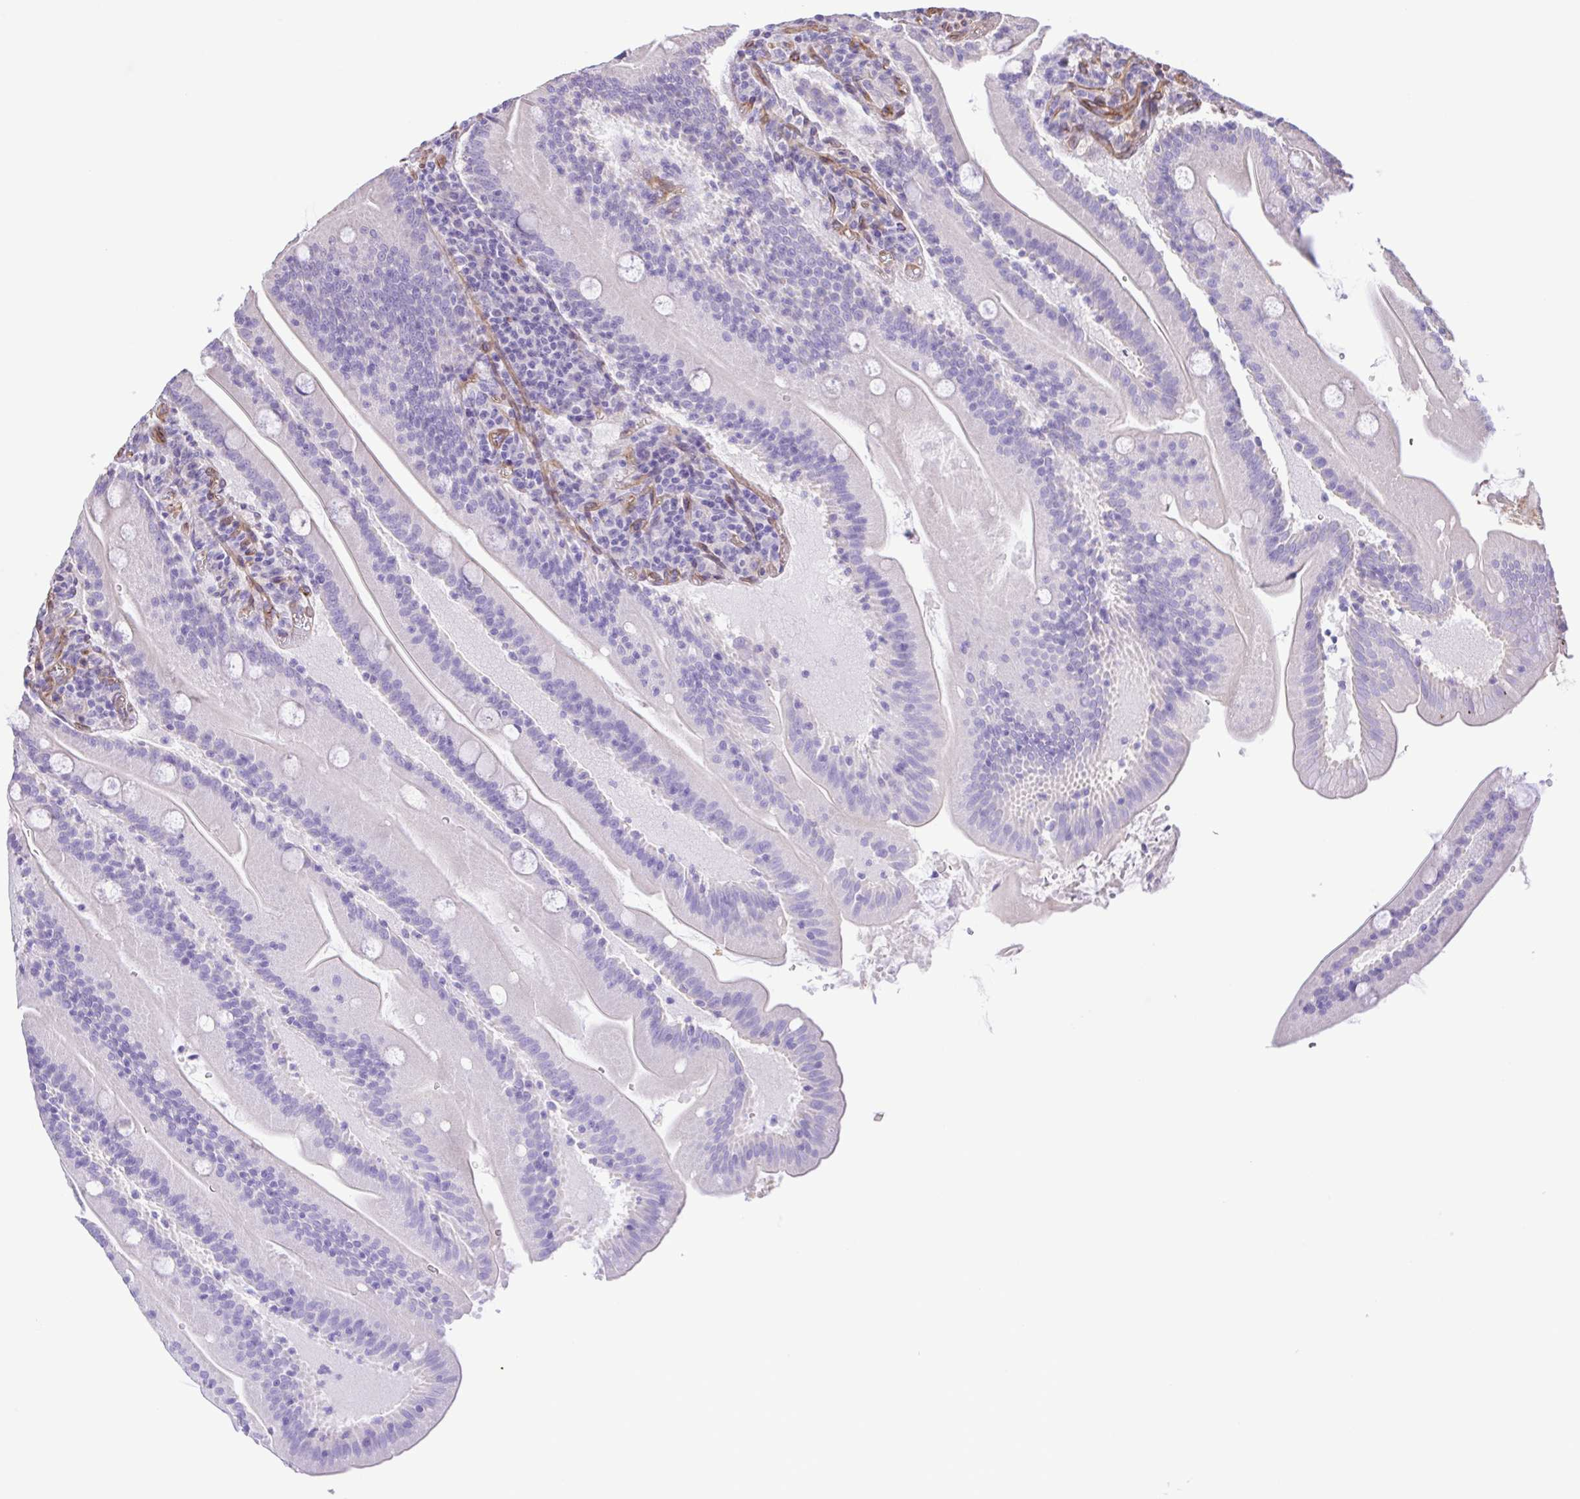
{"staining": {"intensity": "negative", "quantity": "none", "location": "none"}, "tissue": "small intestine", "cell_type": "Glandular cells", "image_type": "normal", "snomed": [{"axis": "morphology", "description": "Normal tissue, NOS"}, {"axis": "topography", "description": "Small intestine"}], "caption": "DAB (3,3'-diaminobenzidine) immunohistochemical staining of normal small intestine exhibits no significant staining in glandular cells.", "gene": "FLT1", "patient": {"sex": "male", "age": 37}}